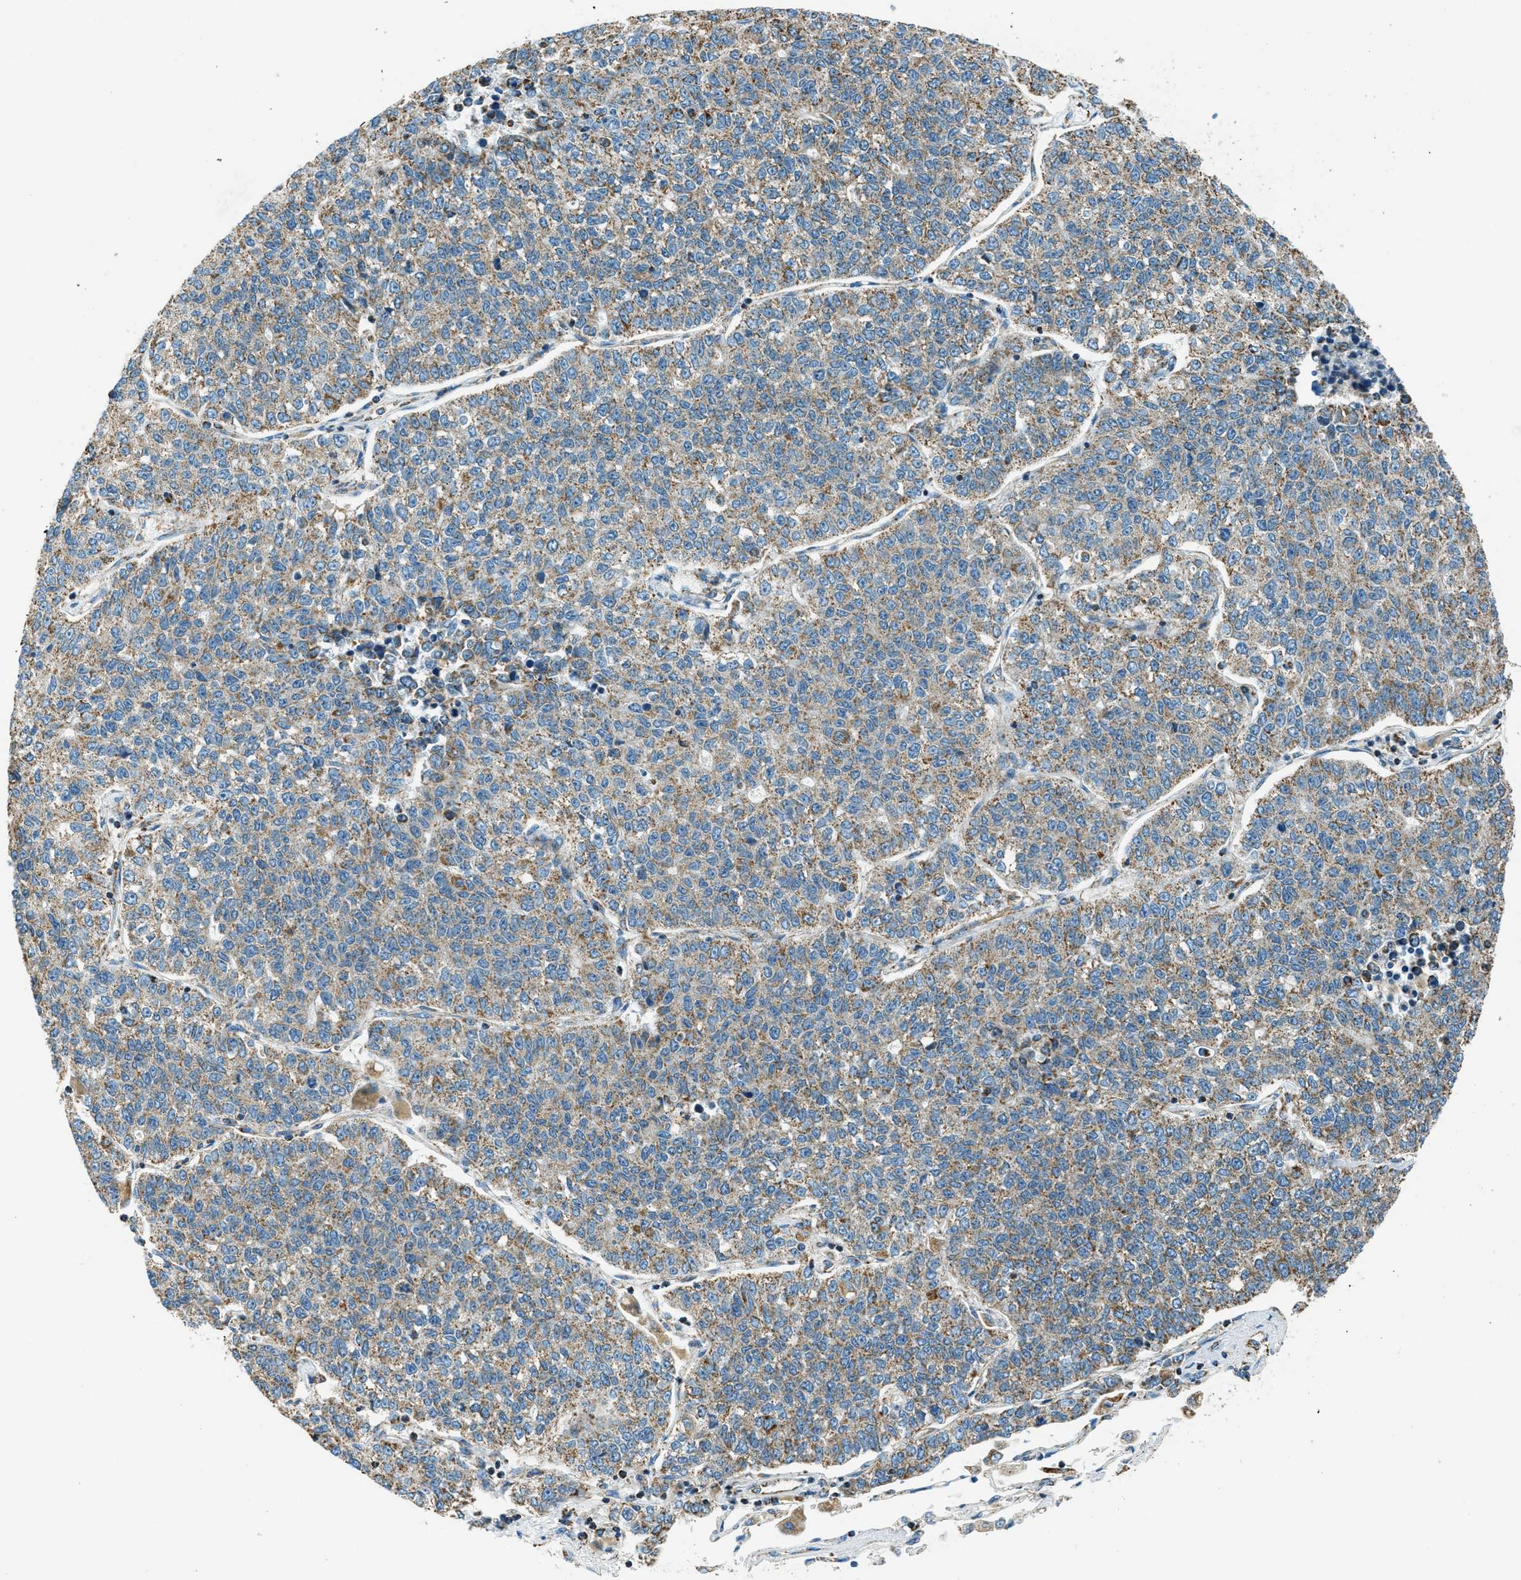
{"staining": {"intensity": "weak", "quantity": ">75%", "location": "cytoplasmic/membranous"}, "tissue": "lung cancer", "cell_type": "Tumor cells", "image_type": "cancer", "snomed": [{"axis": "morphology", "description": "Adenocarcinoma, NOS"}, {"axis": "topography", "description": "Lung"}], "caption": "A photomicrograph of adenocarcinoma (lung) stained for a protein demonstrates weak cytoplasmic/membranous brown staining in tumor cells. Nuclei are stained in blue.", "gene": "CHST15", "patient": {"sex": "male", "age": 49}}